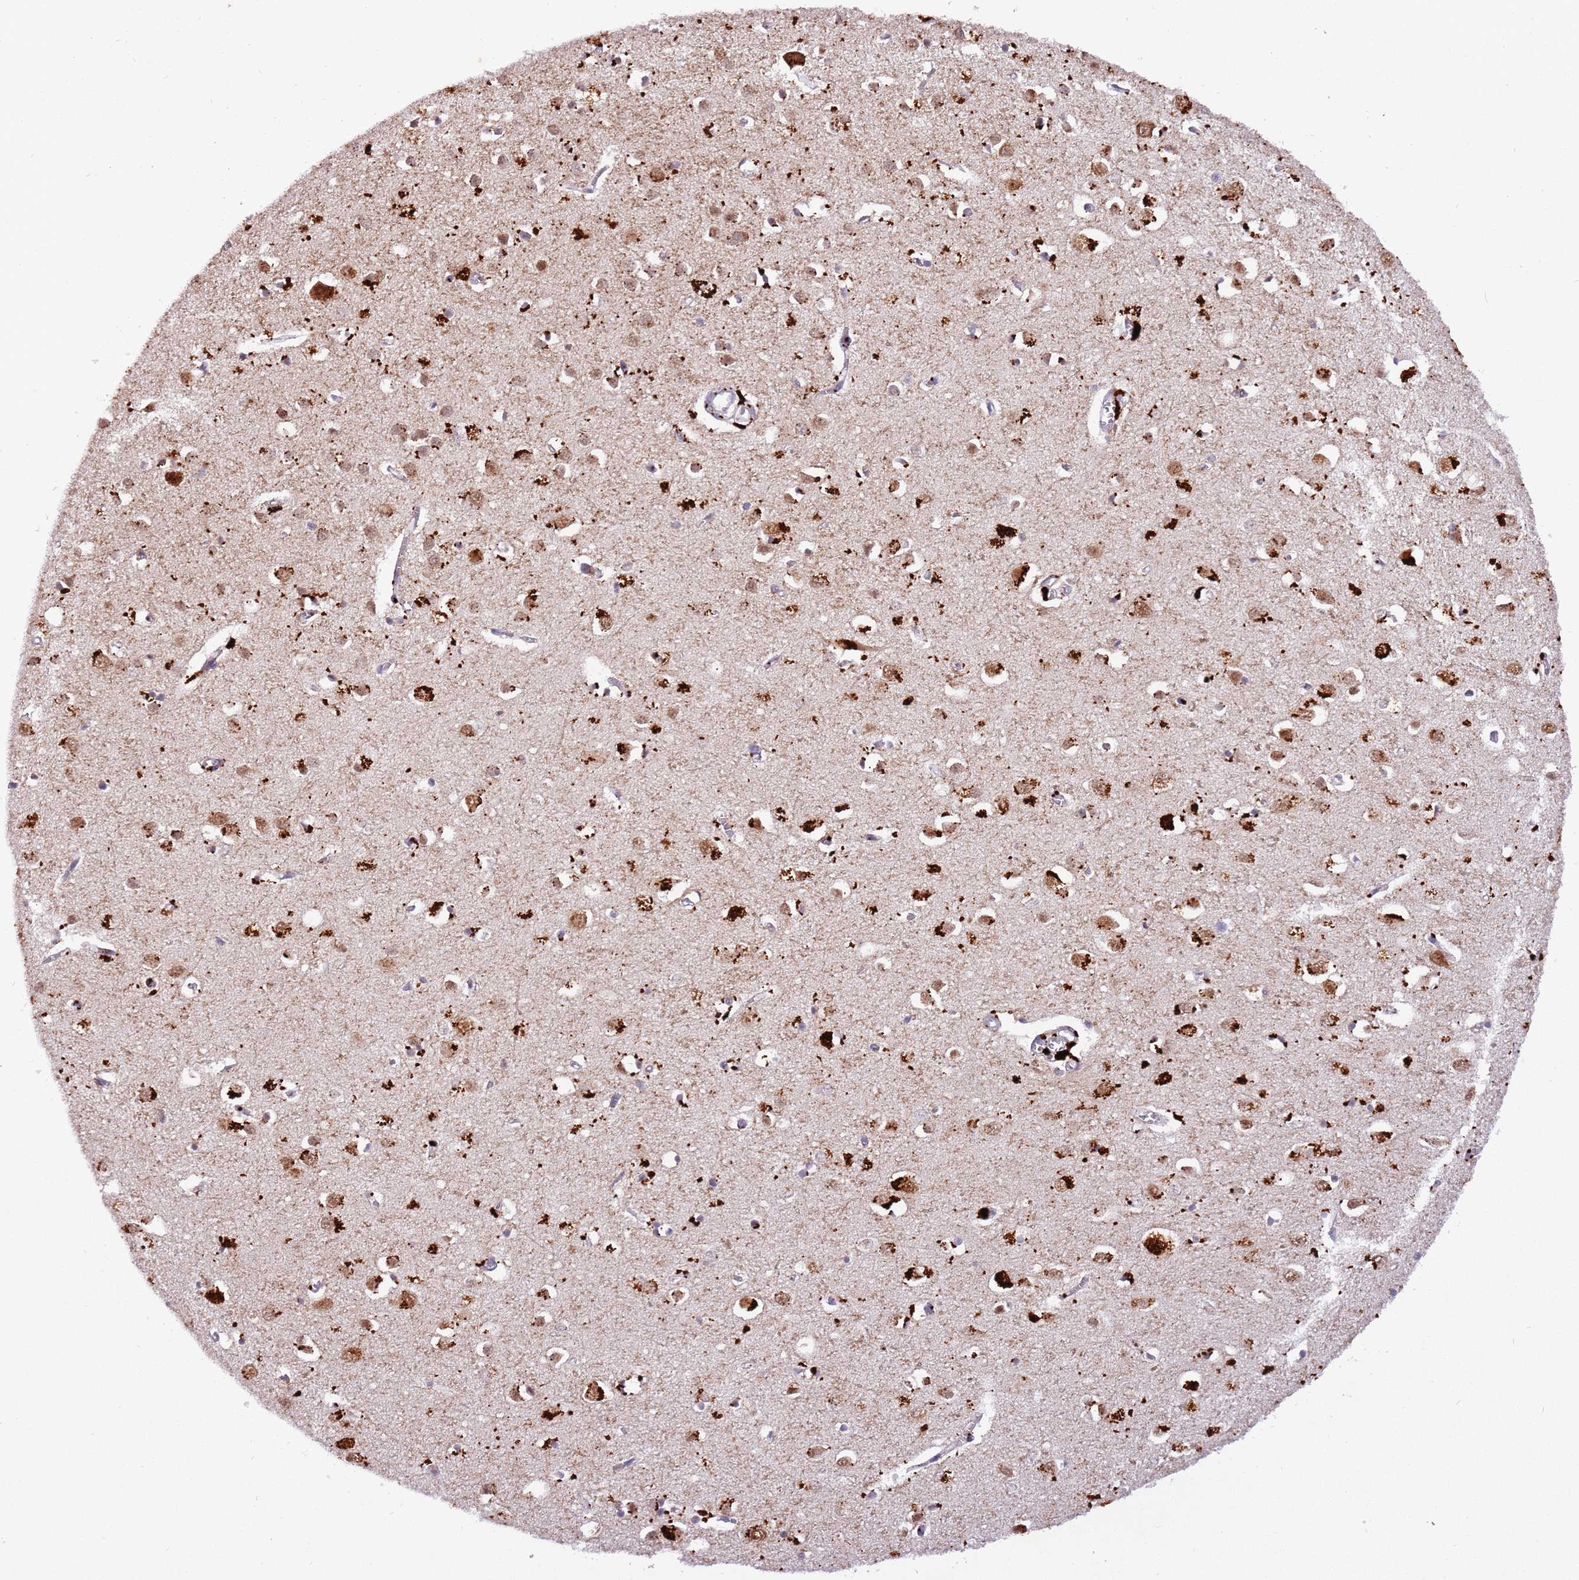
{"staining": {"intensity": "moderate", "quantity": "25%-75%", "location": "cytoplasmic/membranous"}, "tissue": "cerebral cortex", "cell_type": "Endothelial cells", "image_type": "normal", "snomed": [{"axis": "morphology", "description": "Normal tissue, NOS"}, {"axis": "topography", "description": "Cerebral cortex"}], "caption": "Cerebral cortex stained for a protein (brown) exhibits moderate cytoplasmic/membranous positive expression in about 25%-75% of endothelial cells.", "gene": "TRIM27", "patient": {"sex": "female", "age": 64}}